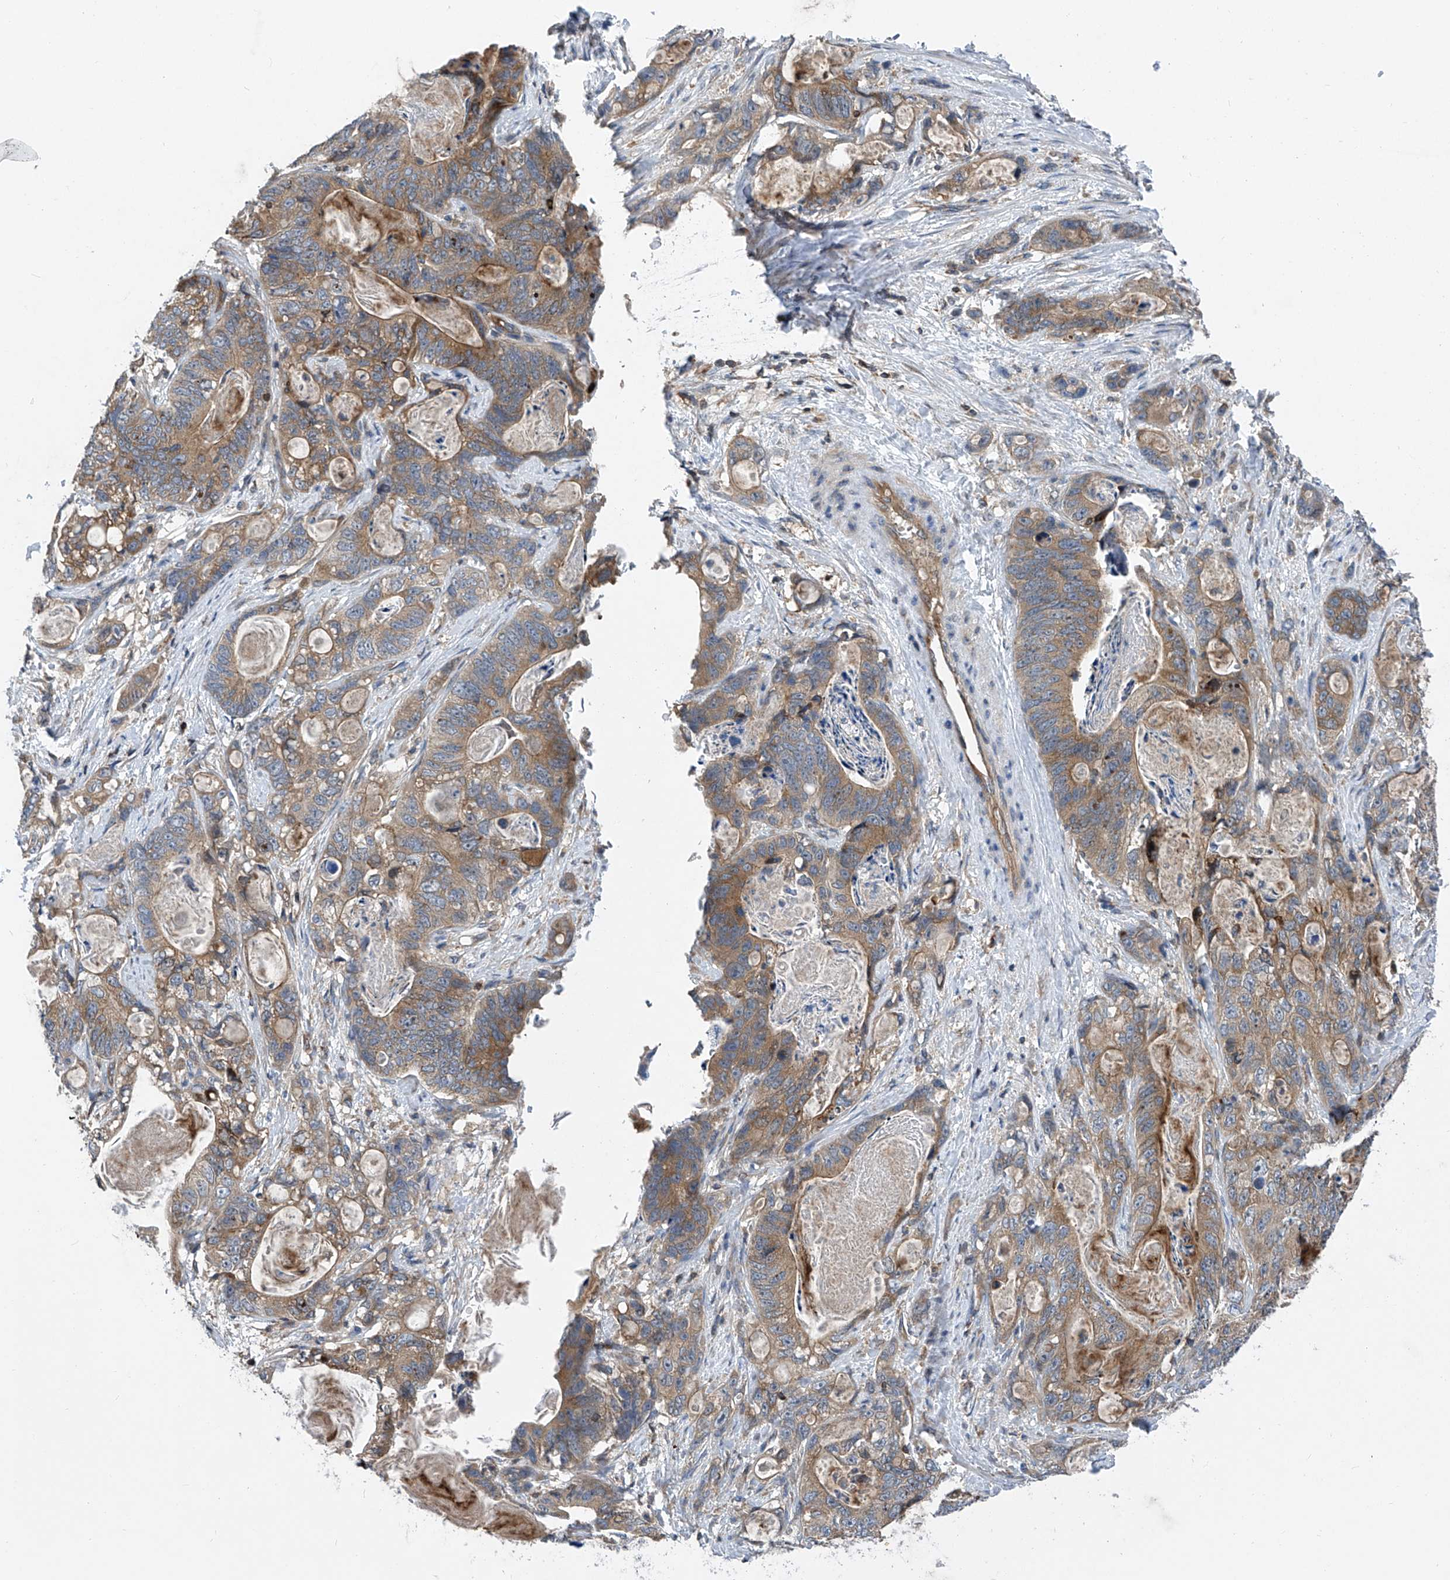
{"staining": {"intensity": "moderate", "quantity": ">75%", "location": "cytoplasmic/membranous"}, "tissue": "stomach cancer", "cell_type": "Tumor cells", "image_type": "cancer", "snomed": [{"axis": "morphology", "description": "Normal tissue, NOS"}, {"axis": "morphology", "description": "Adenocarcinoma, NOS"}, {"axis": "topography", "description": "Stomach"}], "caption": "Brown immunohistochemical staining in human stomach cancer (adenocarcinoma) shows moderate cytoplasmic/membranous expression in approximately >75% of tumor cells.", "gene": "TRIM38", "patient": {"sex": "female", "age": 89}}